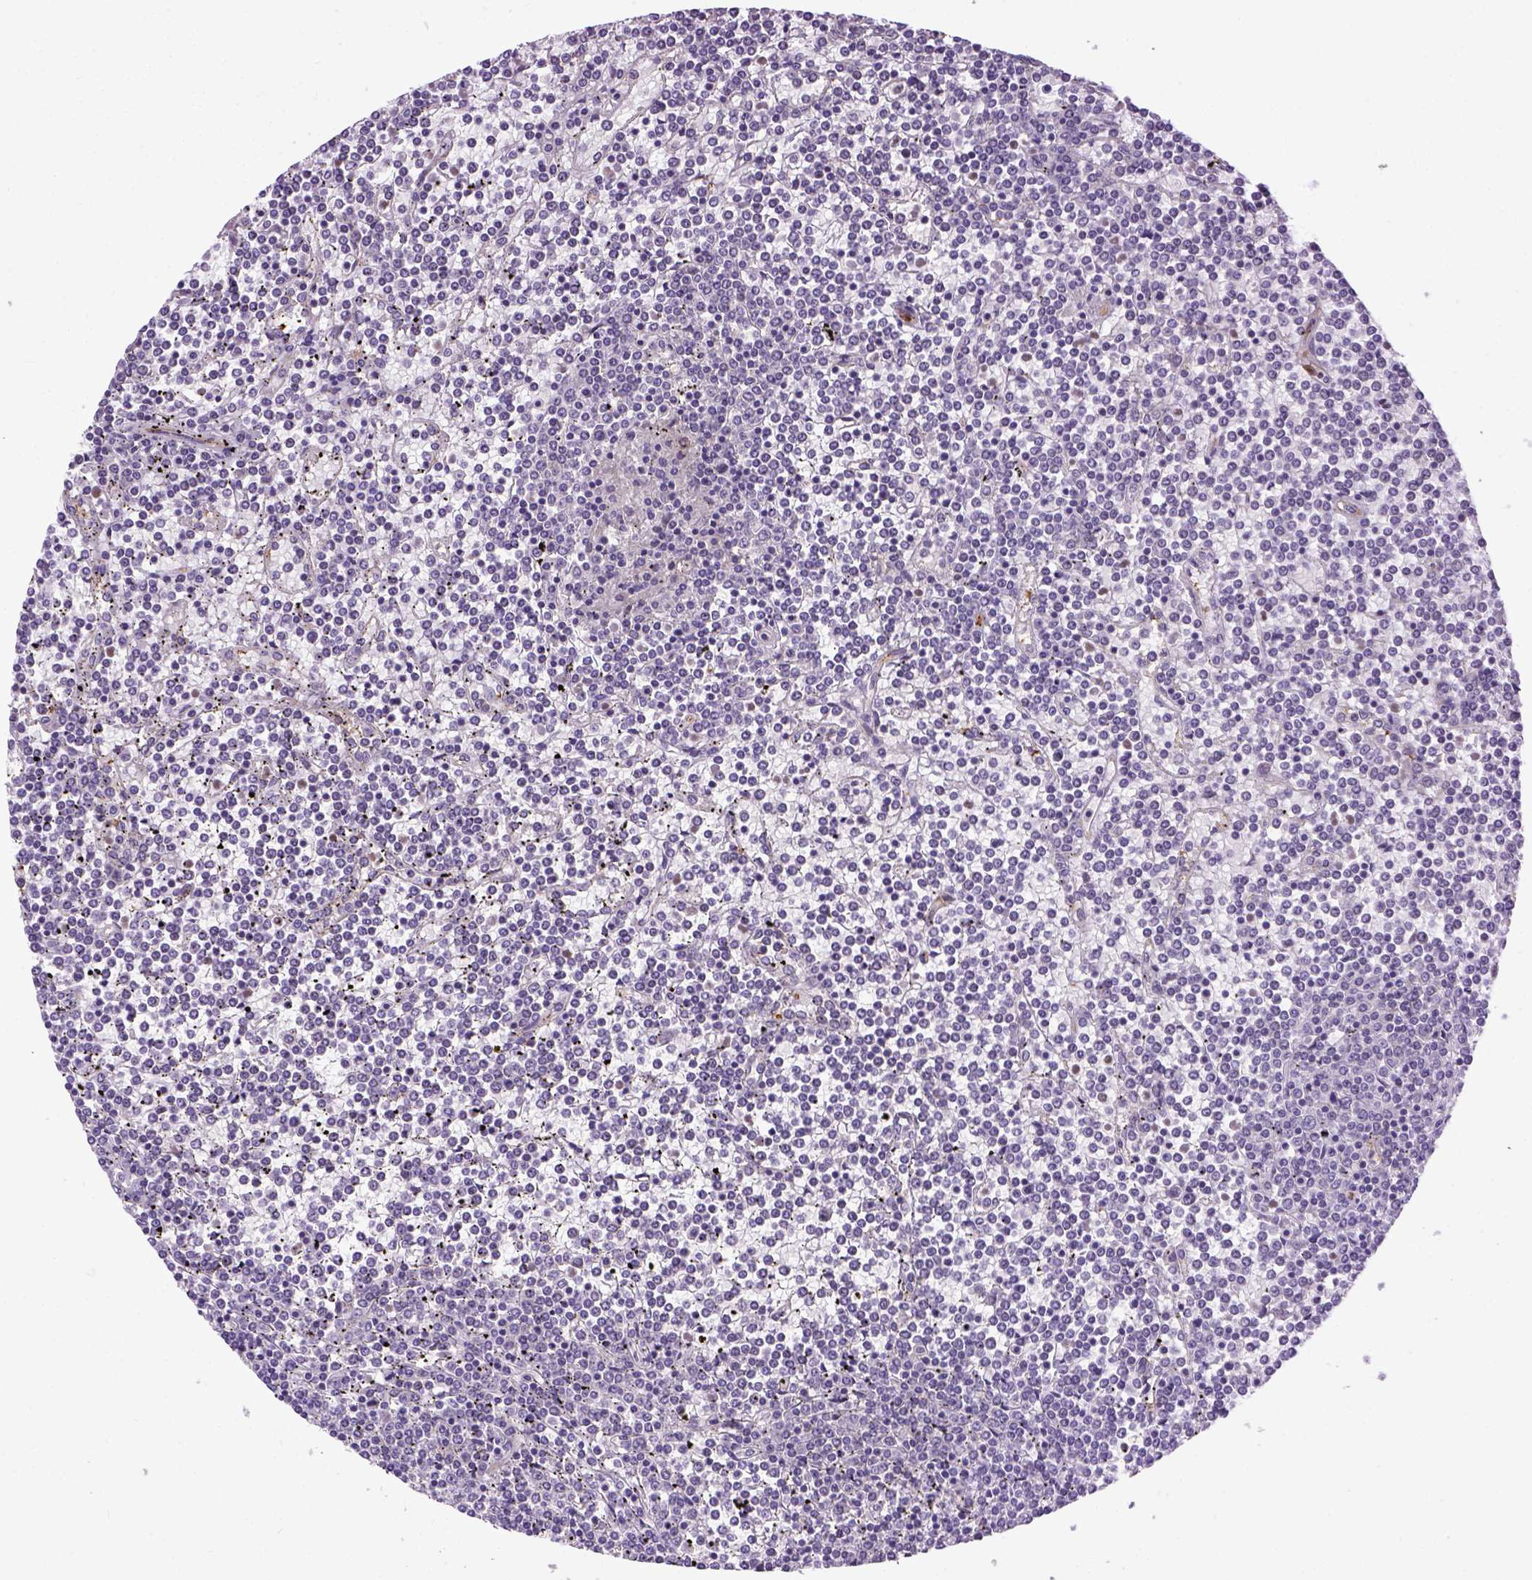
{"staining": {"intensity": "negative", "quantity": "none", "location": "none"}, "tissue": "lymphoma", "cell_type": "Tumor cells", "image_type": "cancer", "snomed": [{"axis": "morphology", "description": "Malignant lymphoma, non-Hodgkin's type, Low grade"}, {"axis": "topography", "description": "Spleen"}], "caption": "Histopathology image shows no significant protein positivity in tumor cells of lymphoma. The staining was performed using DAB (3,3'-diaminobenzidine) to visualize the protein expression in brown, while the nuclei were stained in blue with hematoxylin (Magnification: 20x).", "gene": "KAZN", "patient": {"sex": "female", "age": 19}}